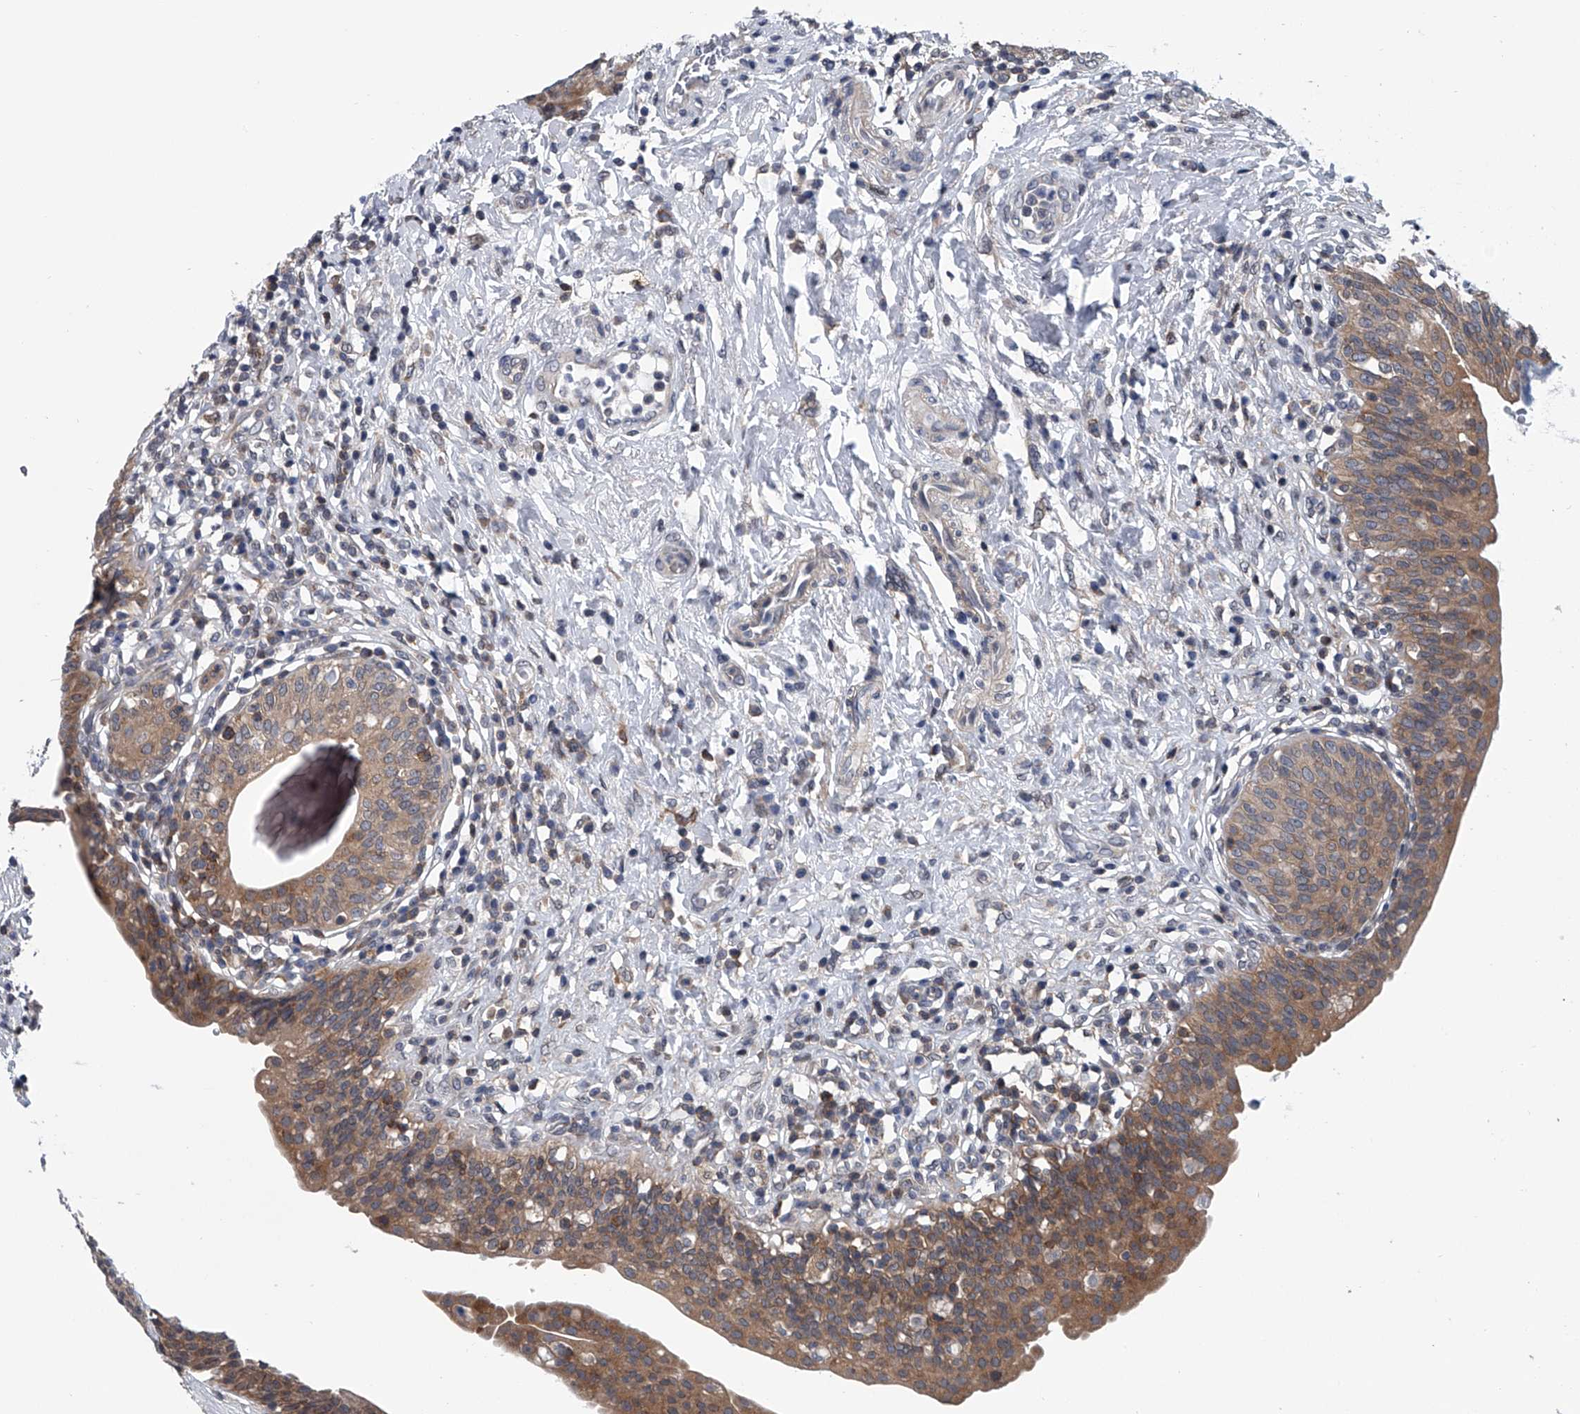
{"staining": {"intensity": "moderate", "quantity": ">75%", "location": "cytoplasmic/membranous"}, "tissue": "urinary bladder", "cell_type": "Urothelial cells", "image_type": "normal", "snomed": [{"axis": "morphology", "description": "Normal tissue, NOS"}, {"axis": "topography", "description": "Urinary bladder"}], "caption": "Protein expression analysis of benign urinary bladder shows moderate cytoplasmic/membranous staining in about >75% of urothelial cells. (IHC, brightfield microscopy, high magnification).", "gene": "PPP2R5D", "patient": {"sex": "male", "age": 83}}